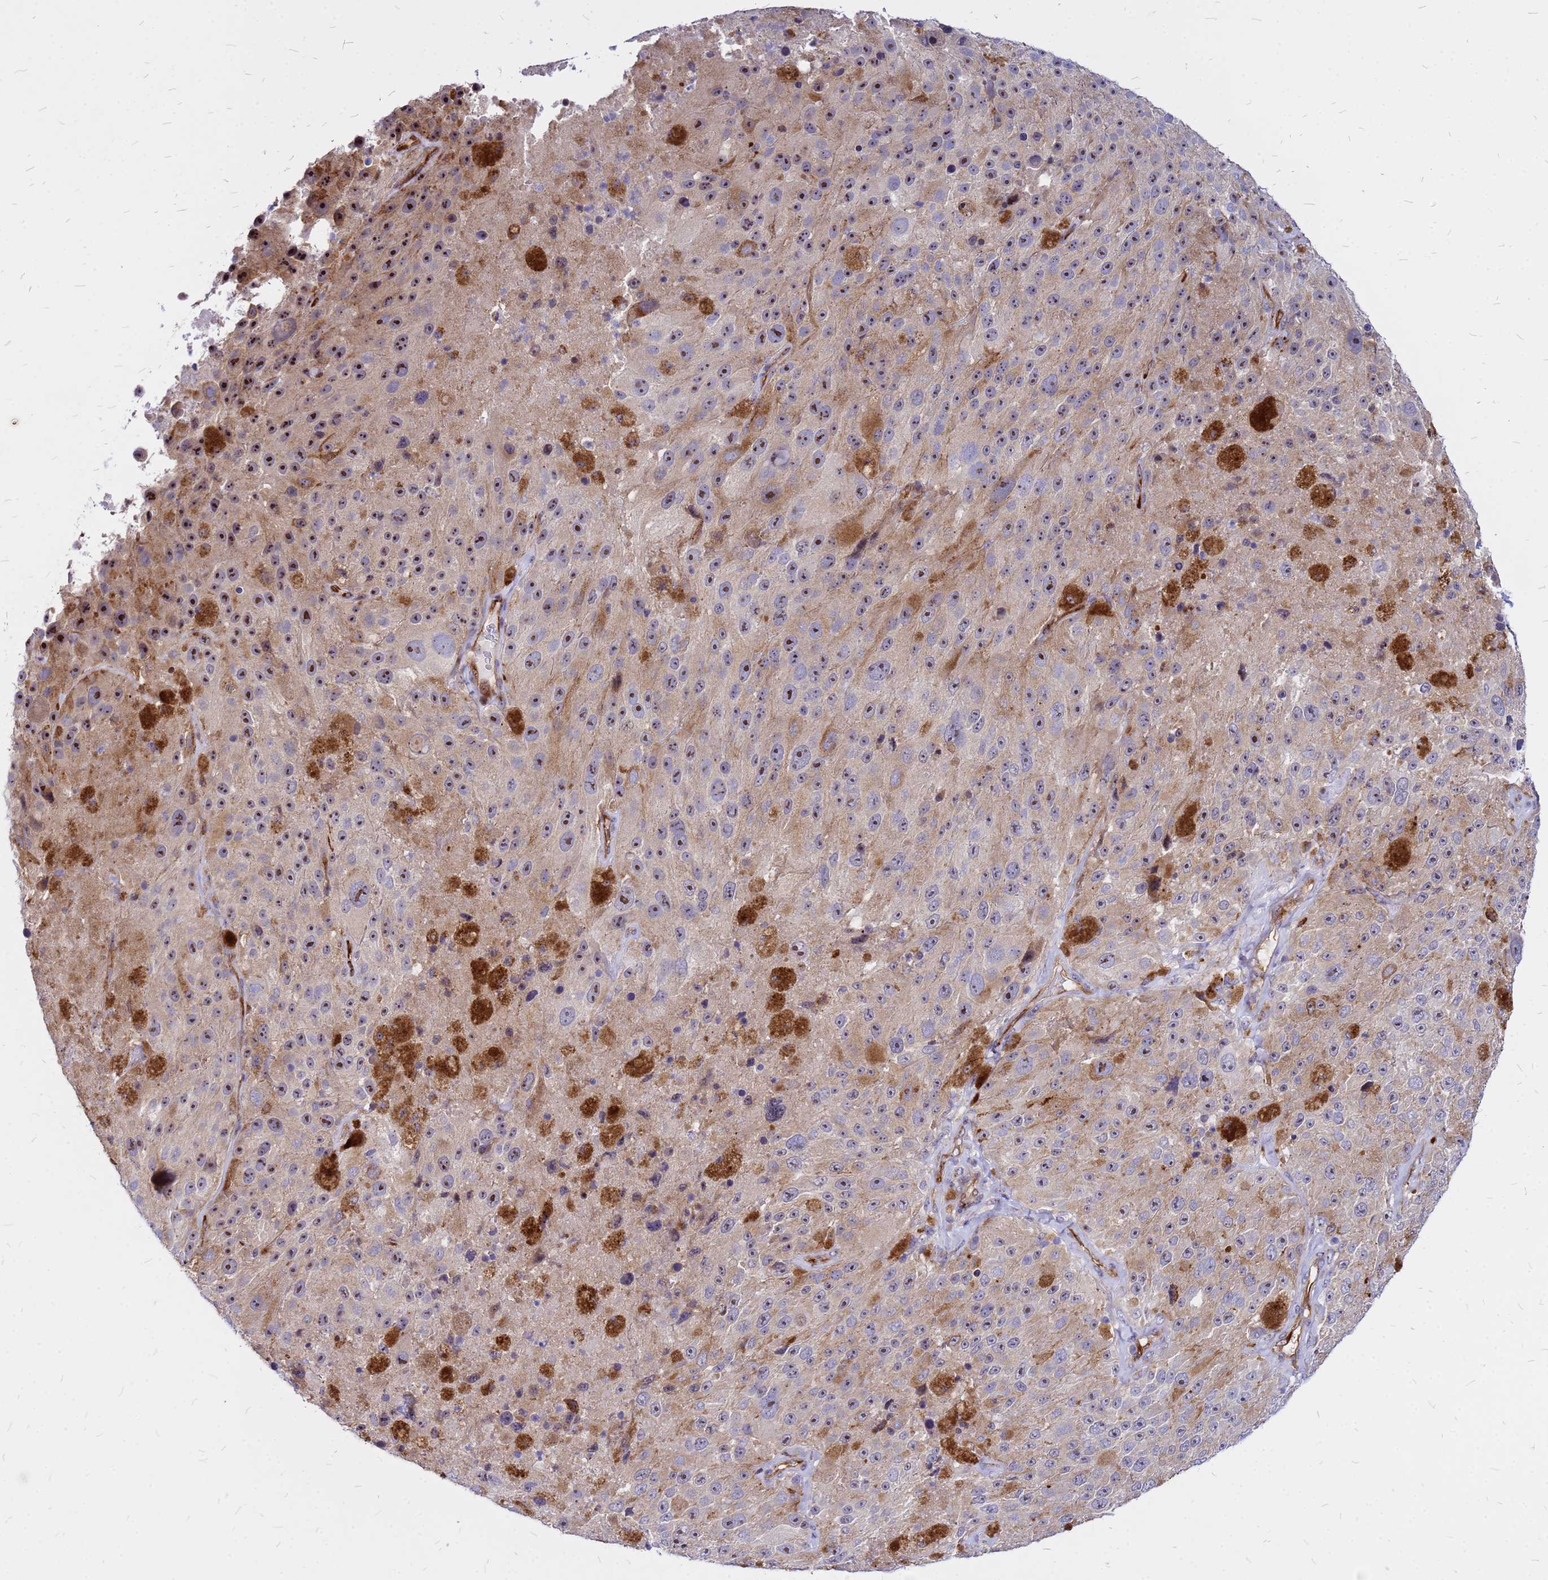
{"staining": {"intensity": "moderate", "quantity": "25%-75%", "location": "cytoplasmic/membranous,nuclear"}, "tissue": "melanoma", "cell_type": "Tumor cells", "image_type": "cancer", "snomed": [{"axis": "morphology", "description": "Malignant melanoma, Metastatic site"}, {"axis": "topography", "description": "Lymph node"}], "caption": "Human melanoma stained with a brown dye demonstrates moderate cytoplasmic/membranous and nuclear positive expression in approximately 25%-75% of tumor cells.", "gene": "NOSTRIN", "patient": {"sex": "male", "age": 62}}